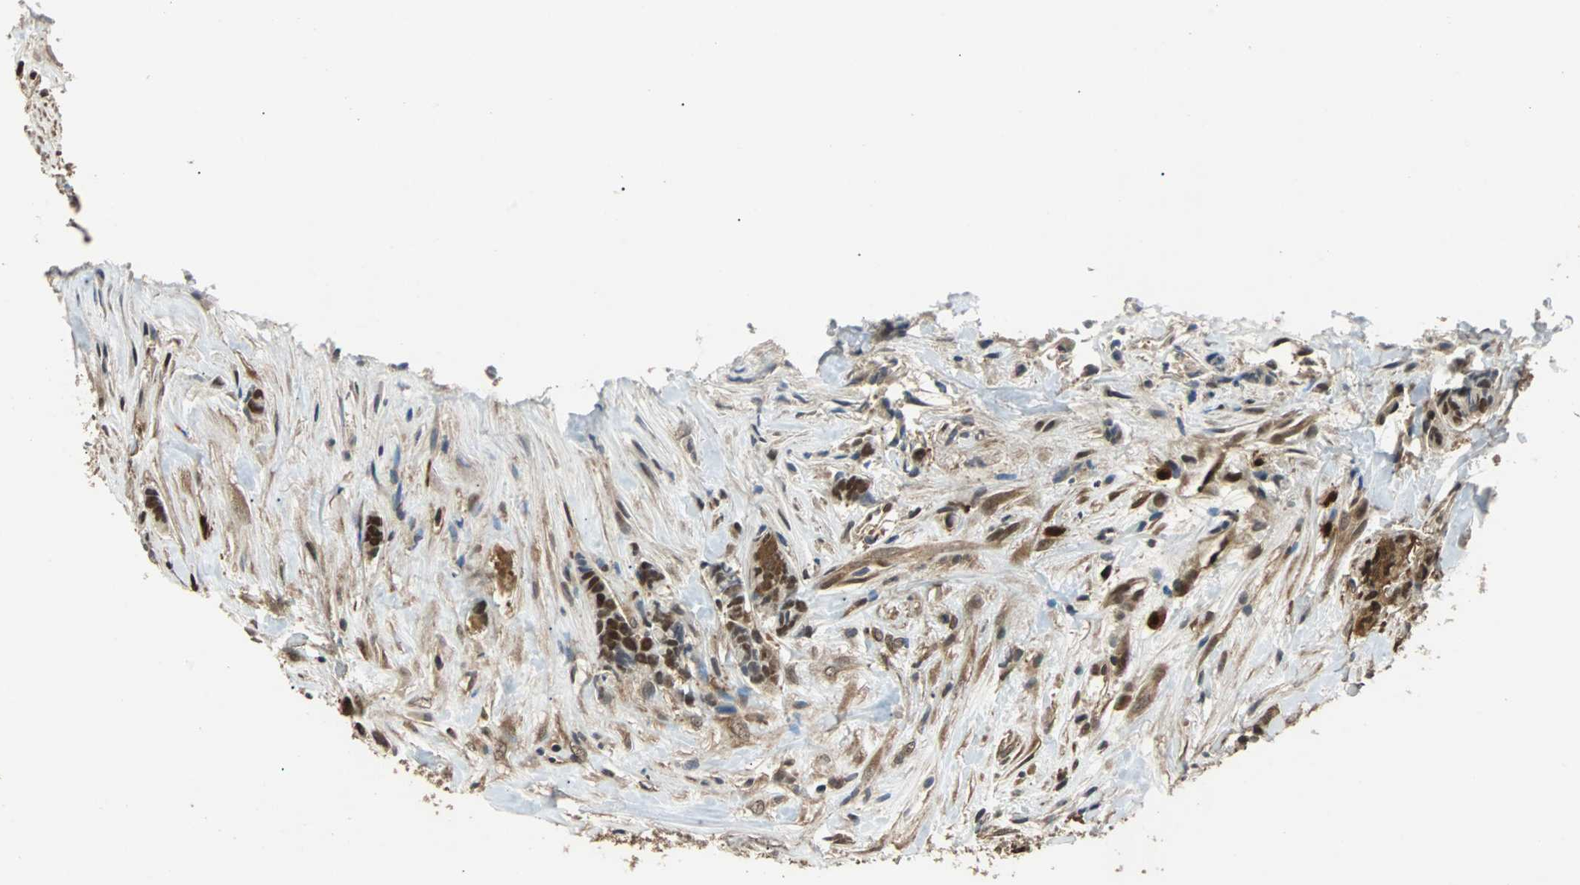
{"staining": {"intensity": "strong", "quantity": ">75%", "location": "cytoplasmic/membranous,nuclear"}, "tissue": "breast cancer", "cell_type": "Tumor cells", "image_type": "cancer", "snomed": [{"axis": "morphology", "description": "Duct carcinoma"}, {"axis": "topography", "description": "Breast"}], "caption": "Tumor cells show strong cytoplasmic/membranous and nuclear positivity in about >75% of cells in breast cancer.", "gene": "PRDX6", "patient": {"sex": "female", "age": 40}}